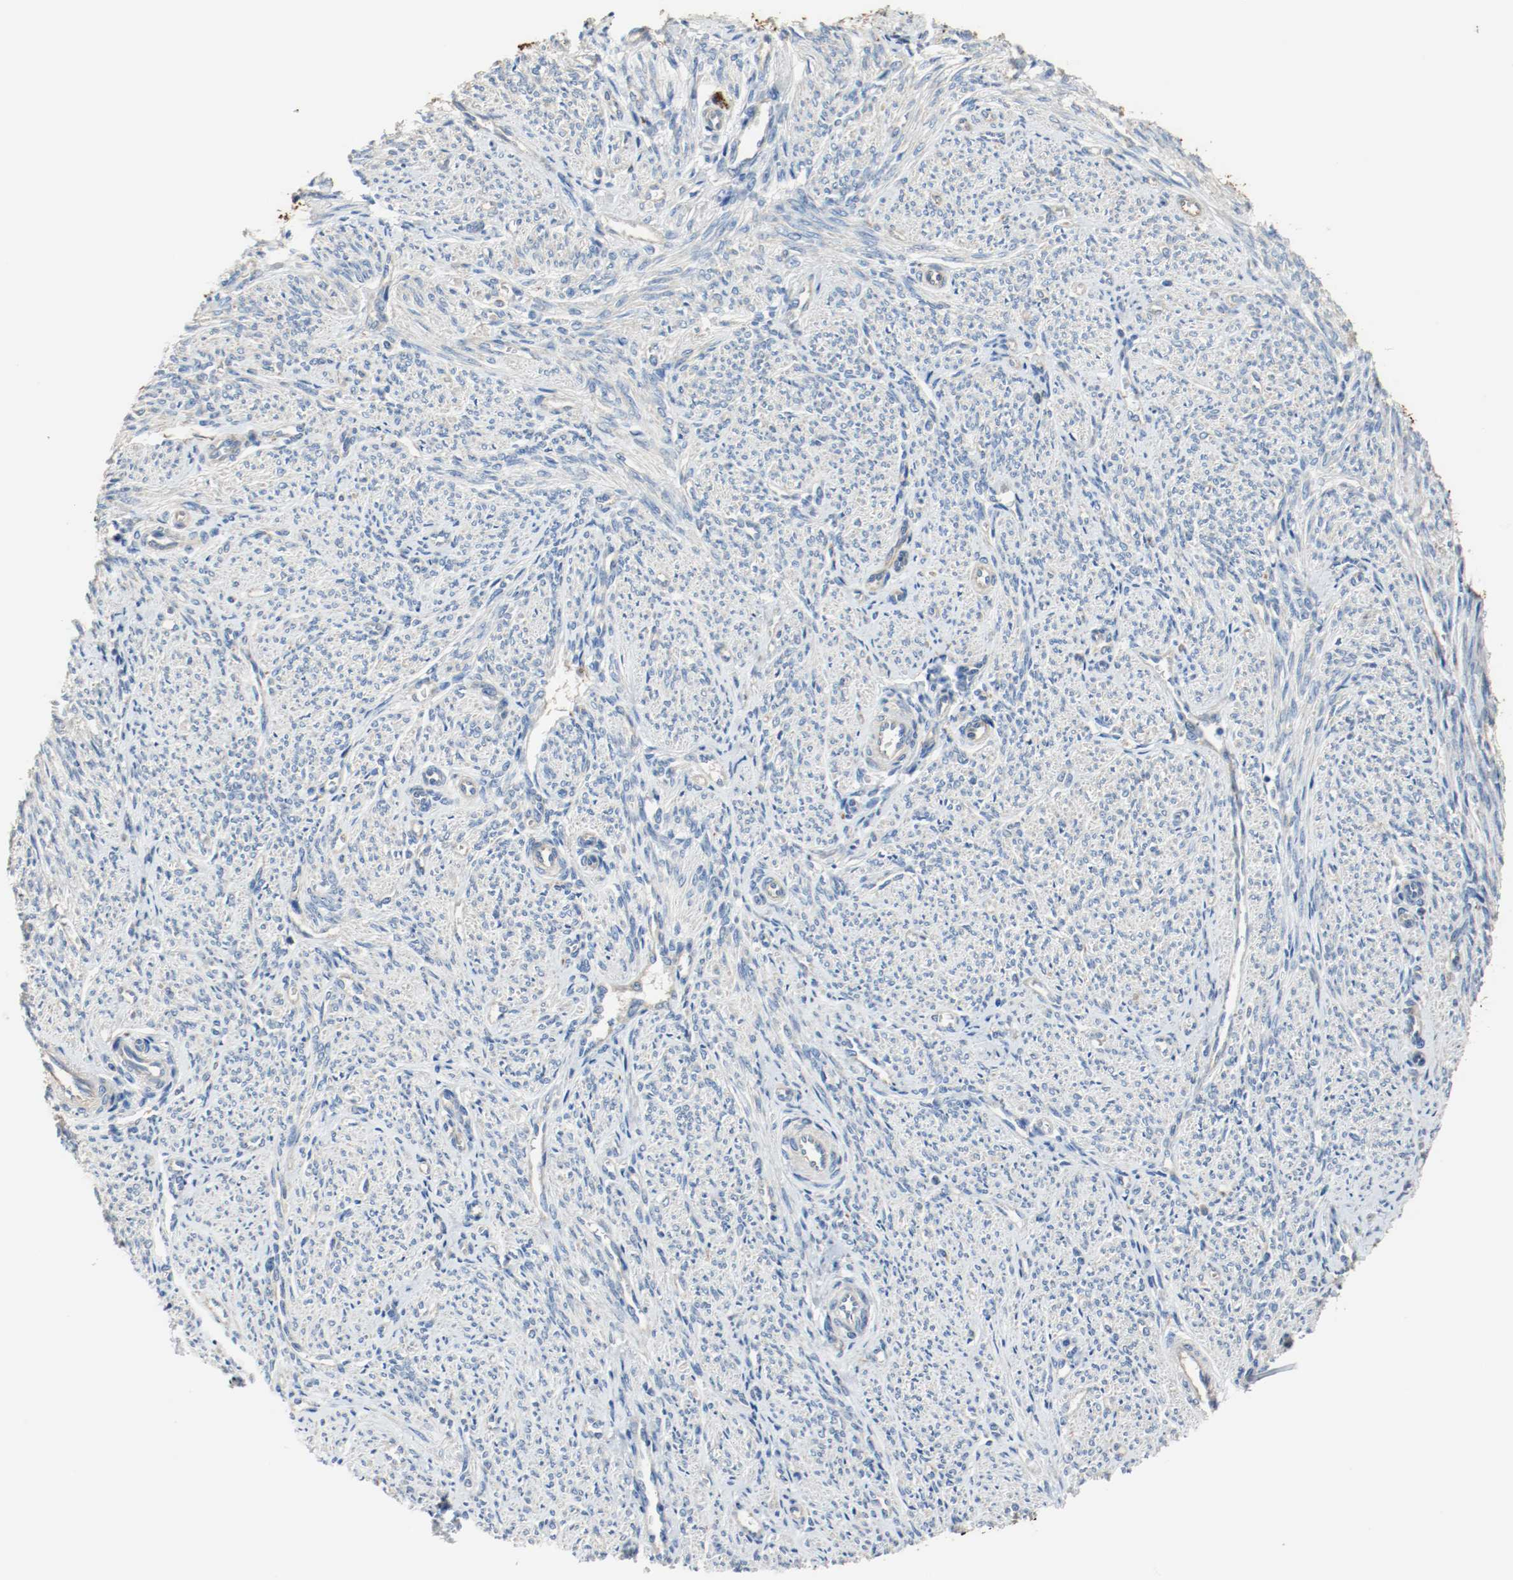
{"staining": {"intensity": "moderate", "quantity": ">75%", "location": "cytoplasmic/membranous"}, "tissue": "smooth muscle", "cell_type": "Smooth muscle cells", "image_type": "normal", "snomed": [{"axis": "morphology", "description": "Normal tissue, NOS"}, {"axis": "topography", "description": "Smooth muscle"}], "caption": "Immunohistochemical staining of normal smooth muscle demonstrates medium levels of moderate cytoplasmic/membranous positivity in about >75% of smooth muscle cells.", "gene": "TUBA3D", "patient": {"sex": "female", "age": 65}}